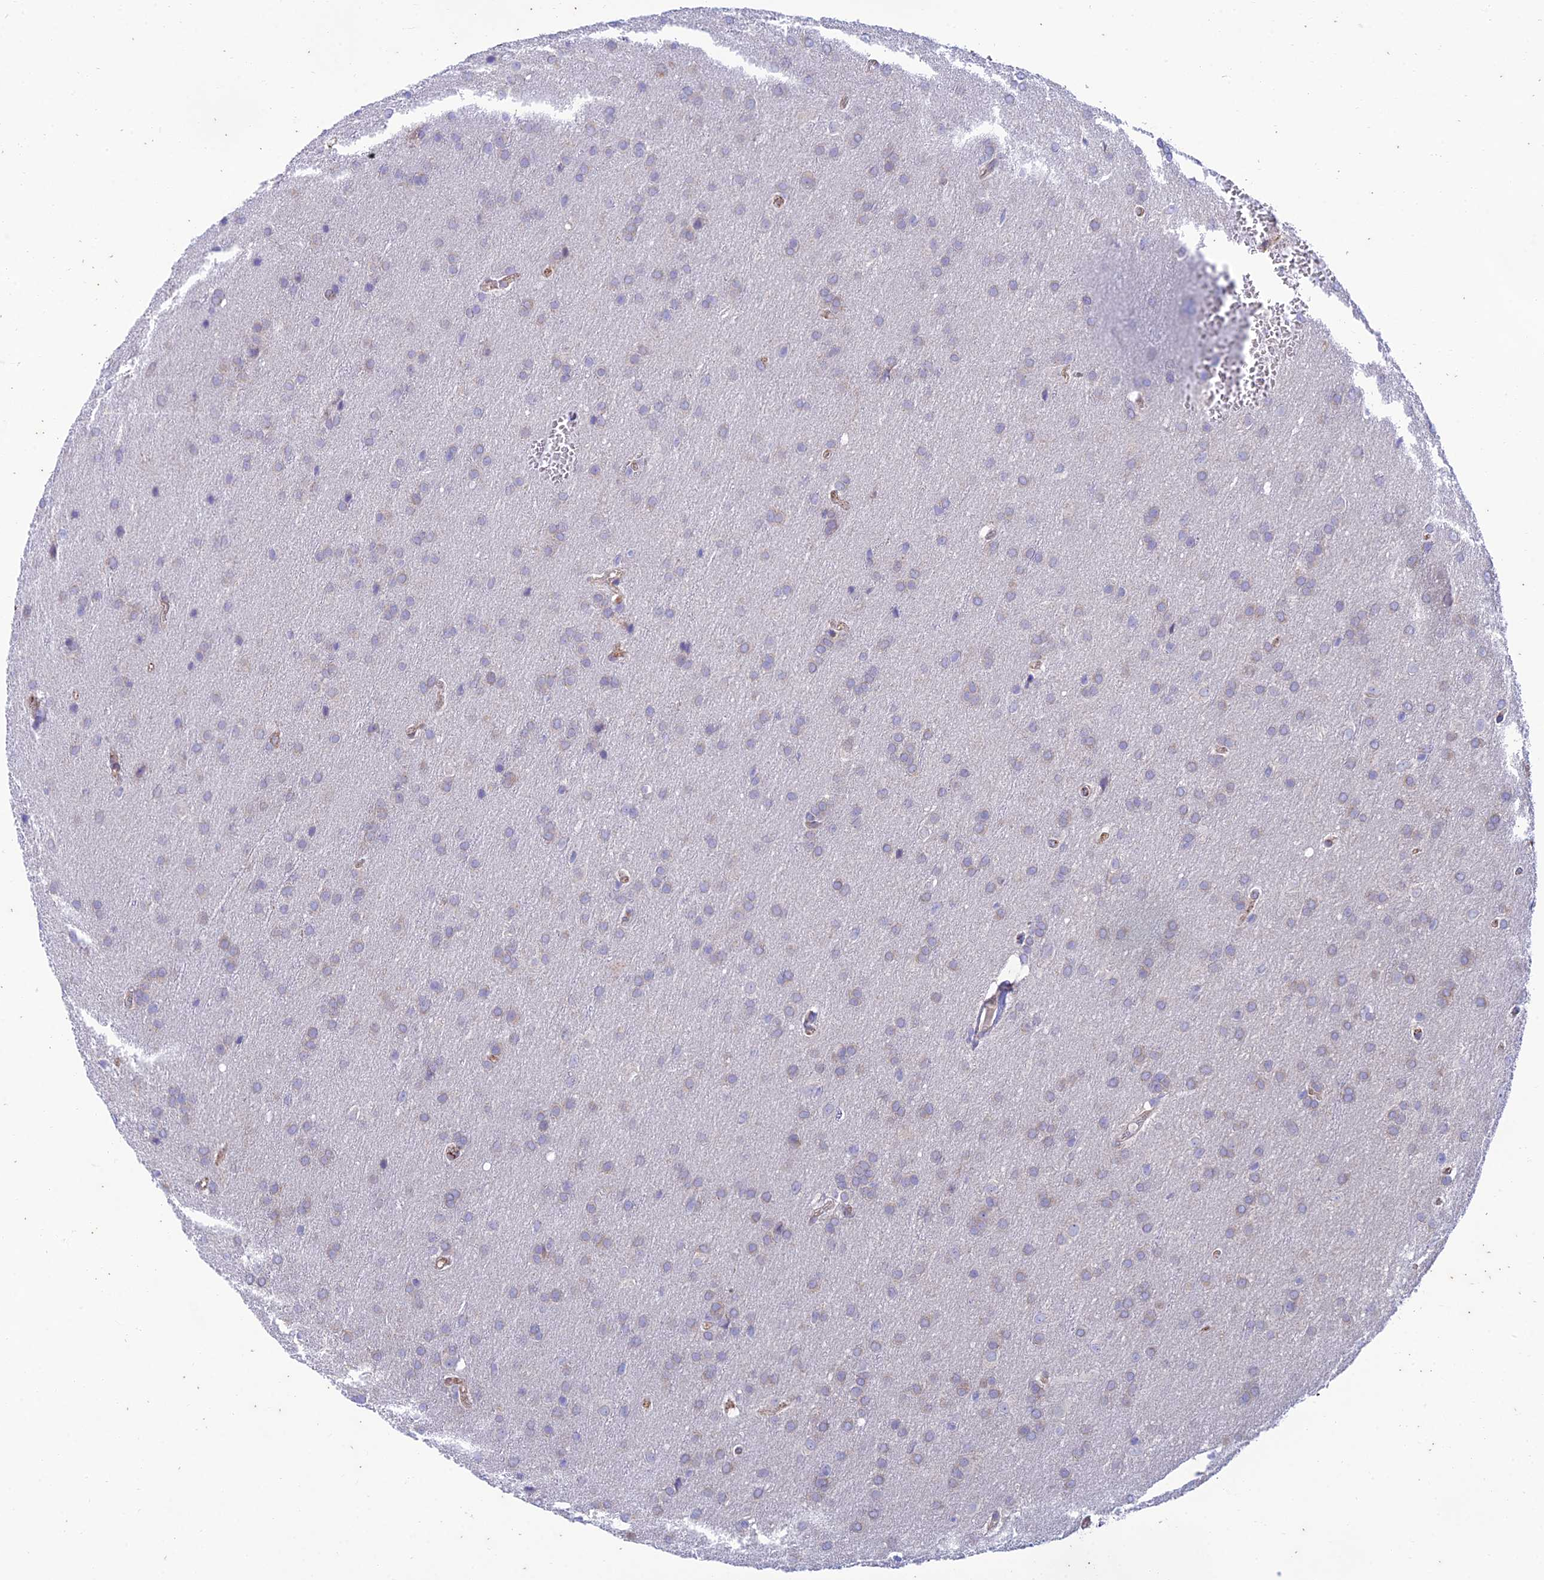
{"staining": {"intensity": "weak", "quantity": "<25%", "location": "cytoplasmic/membranous"}, "tissue": "glioma", "cell_type": "Tumor cells", "image_type": "cancer", "snomed": [{"axis": "morphology", "description": "Glioma, malignant, Low grade"}, {"axis": "topography", "description": "Brain"}], "caption": "Tumor cells are negative for protein expression in human malignant glioma (low-grade).", "gene": "PTCD2", "patient": {"sex": "female", "age": 32}}